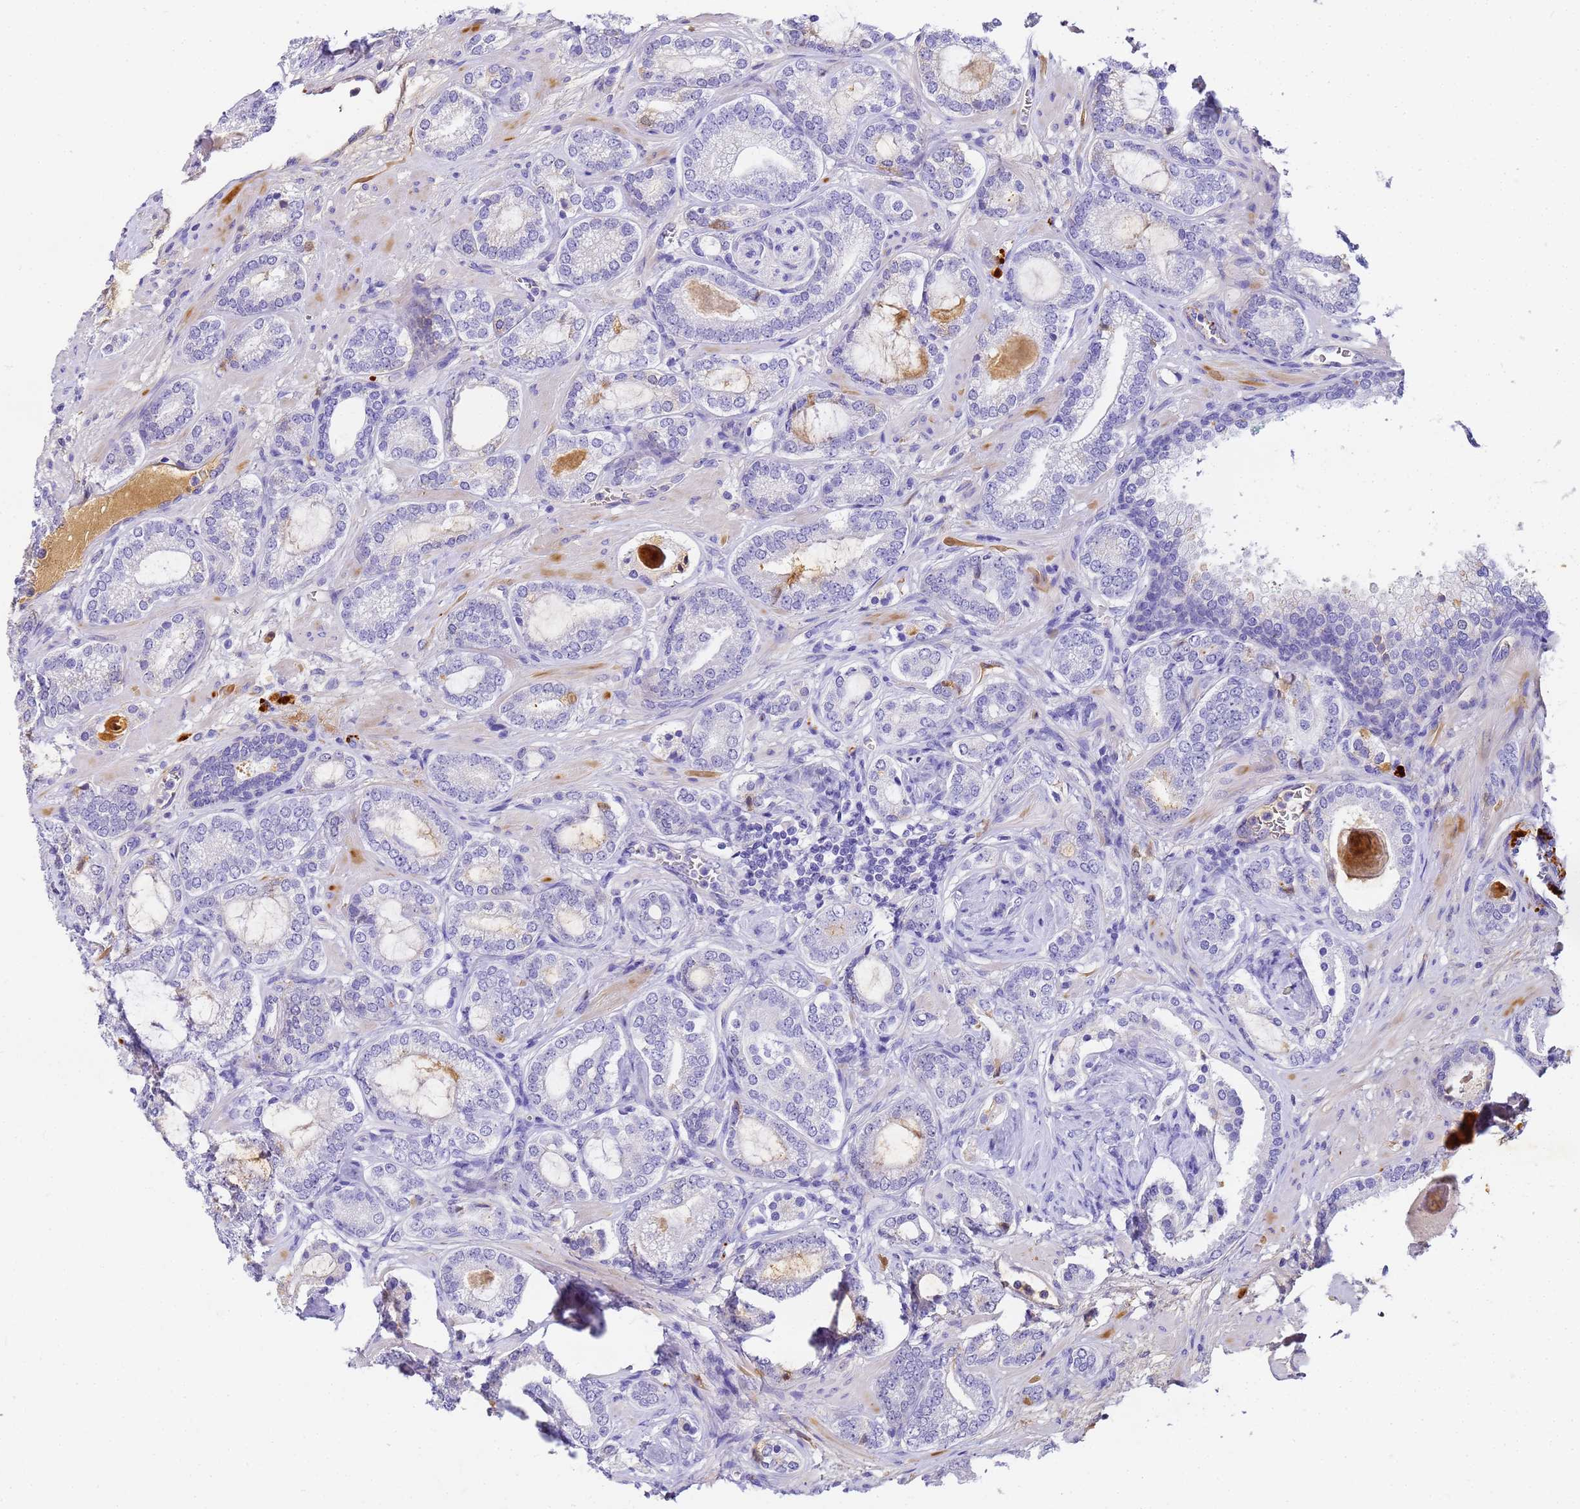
{"staining": {"intensity": "negative", "quantity": "none", "location": "none"}, "tissue": "prostate cancer", "cell_type": "Tumor cells", "image_type": "cancer", "snomed": [{"axis": "morphology", "description": "Adenocarcinoma, High grade"}, {"axis": "topography", "description": "Prostate"}], "caption": "A micrograph of adenocarcinoma (high-grade) (prostate) stained for a protein demonstrates no brown staining in tumor cells. (DAB (3,3'-diaminobenzidine) immunohistochemistry, high magnification).", "gene": "CFHR2", "patient": {"sex": "male", "age": 60}}